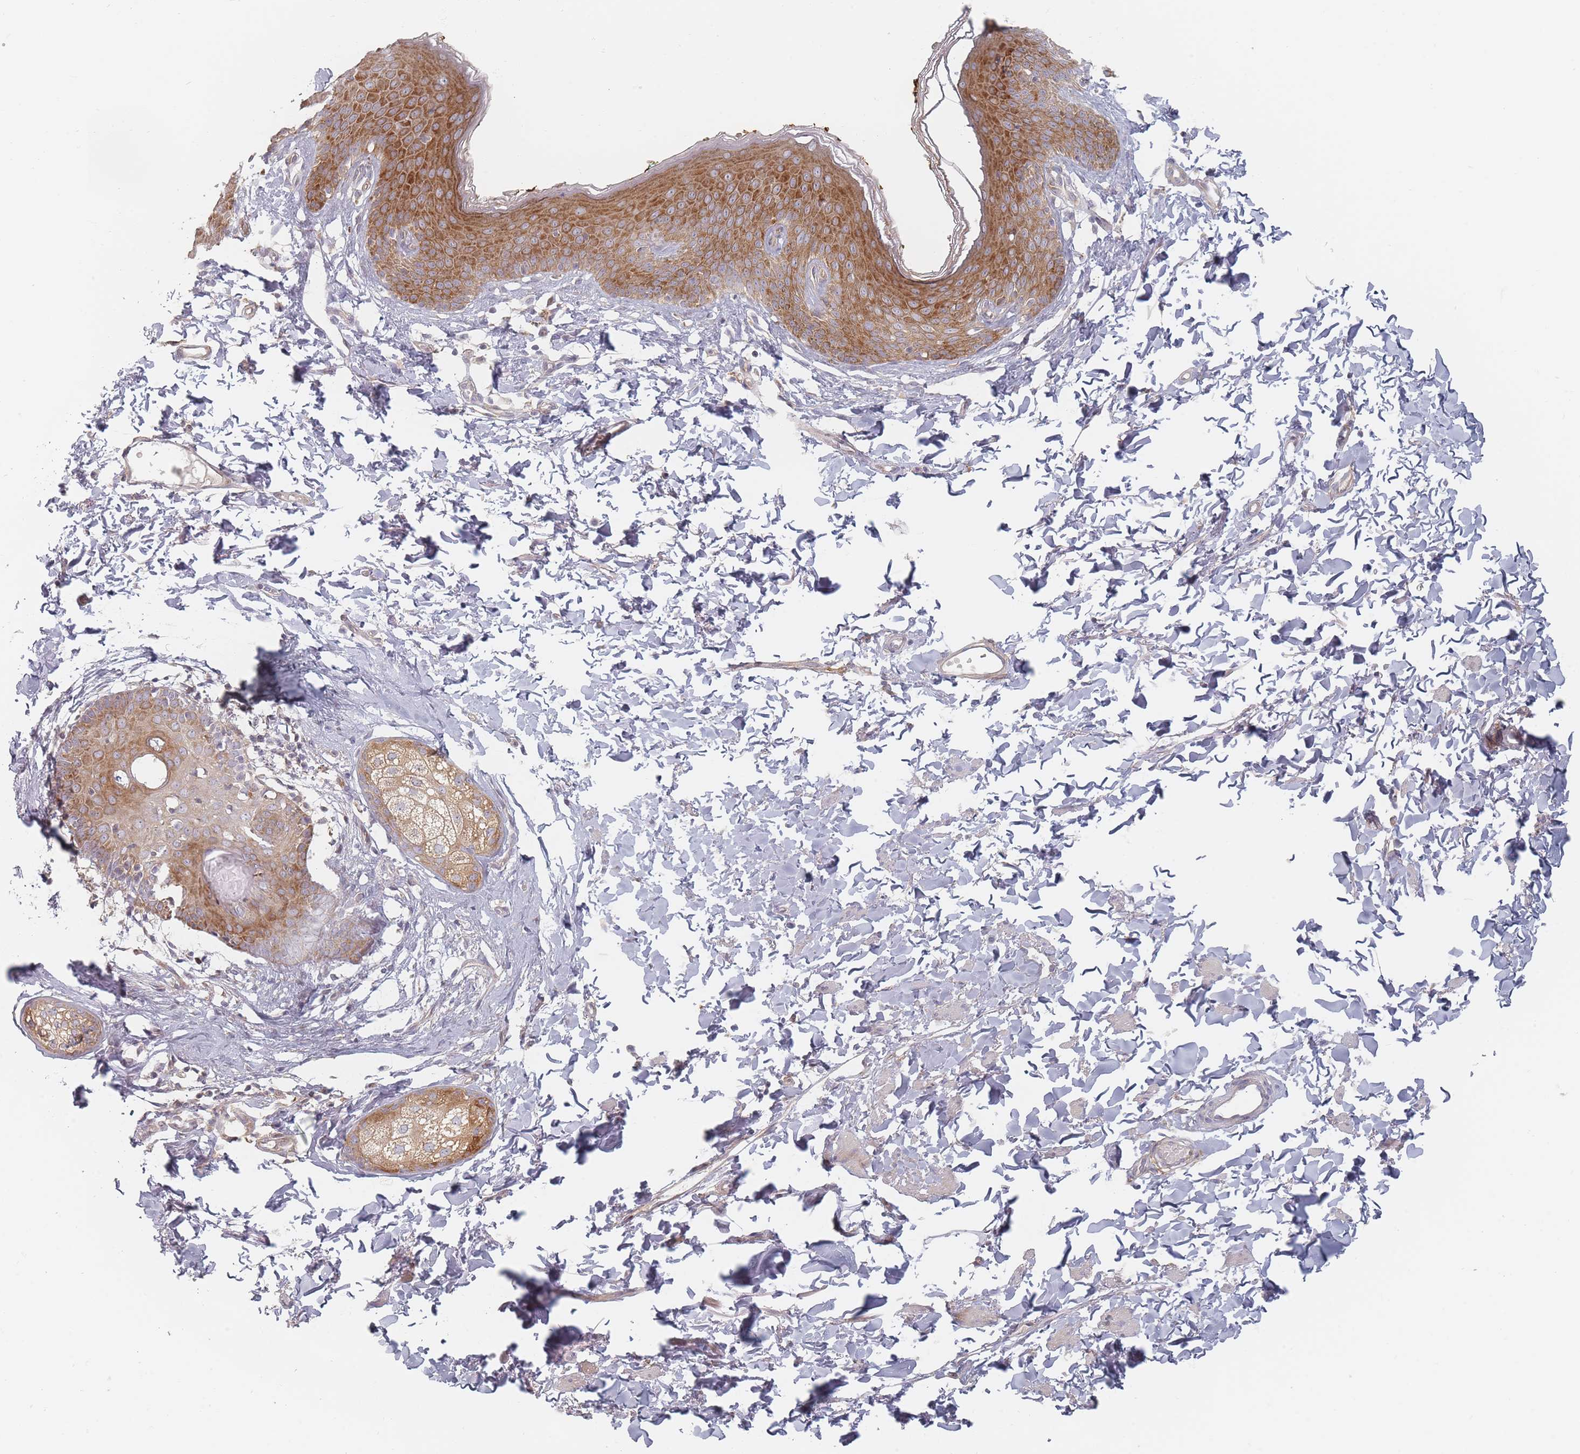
{"staining": {"intensity": "strong", "quantity": ">75%", "location": "cytoplasmic/membranous"}, "tissue": "skin", "cell_type": "Epidermal cells", "image_type": "normal", "snomed": [{"axis": "morphology", "description": "Normal tissue, NOS"}, {"axis": "topography", "description": "Vulva"}], "caption": "Protein expression by IHC shows strong cytoplasmic/membranous positivity in about >75% of epidermal cells in benign skin.", "gene": "ZKSCAN7", "patient": {"sex": "female", "age": 66}}